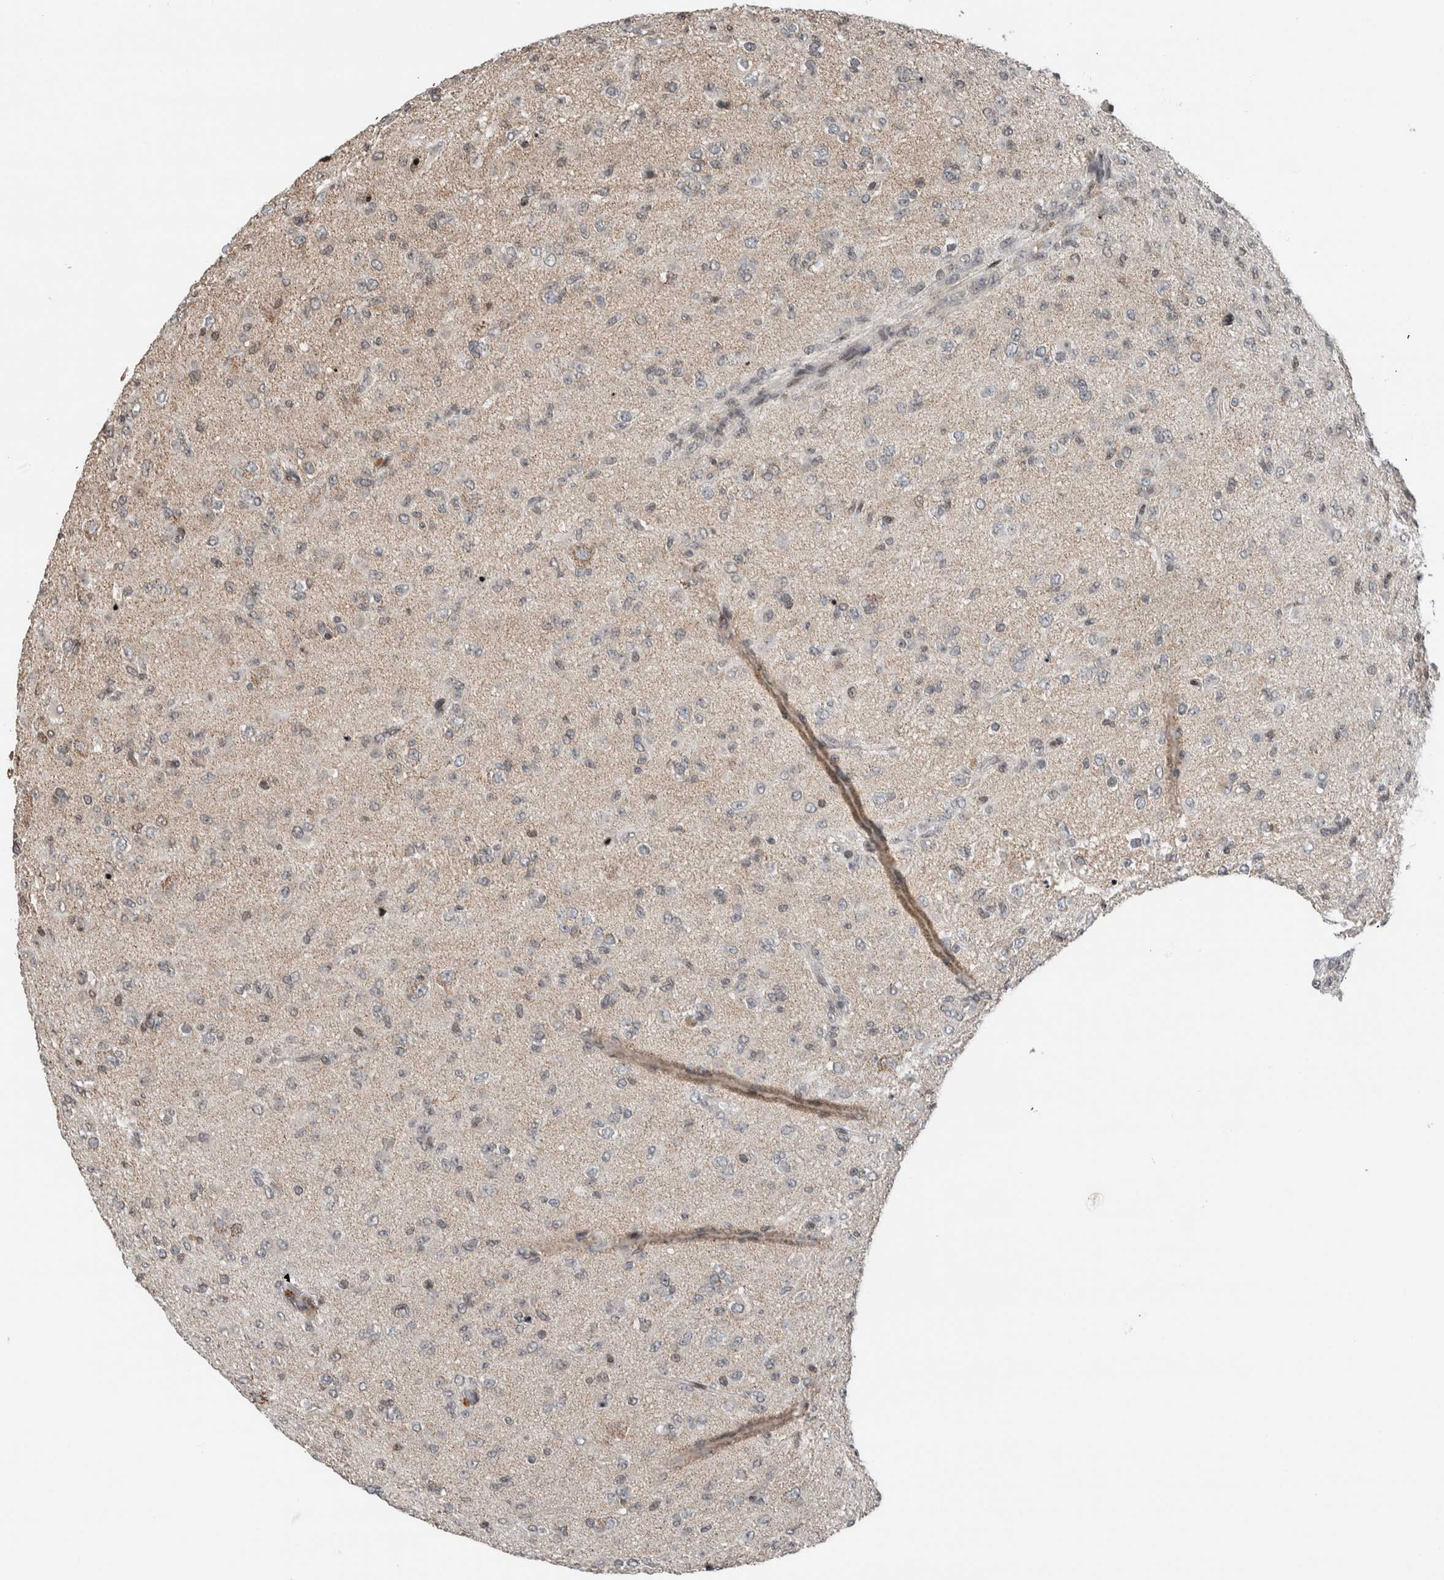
{"staining": {"intensity": "negative", "quantity": "none", "location": "none"}, "tissue": "glioma", "cell_type": "Tumor cells", "image_type": "cancer", "snomed": [{"axis": "morphology", "description": "Glioma, malignant, Low grade"}, {"axis": "topography", "description": "Brain"}], "caption": "Tumor cells show no significant staining in malignant glioma (low-grade). The staining was performed using DAB to visualize the protein expression in brown, while the nuclei were stained in blue with hematoxylin (Magnification: 20x).", "gene": "NPLOC4", "patient": {"sex": "male", "age": 65}}